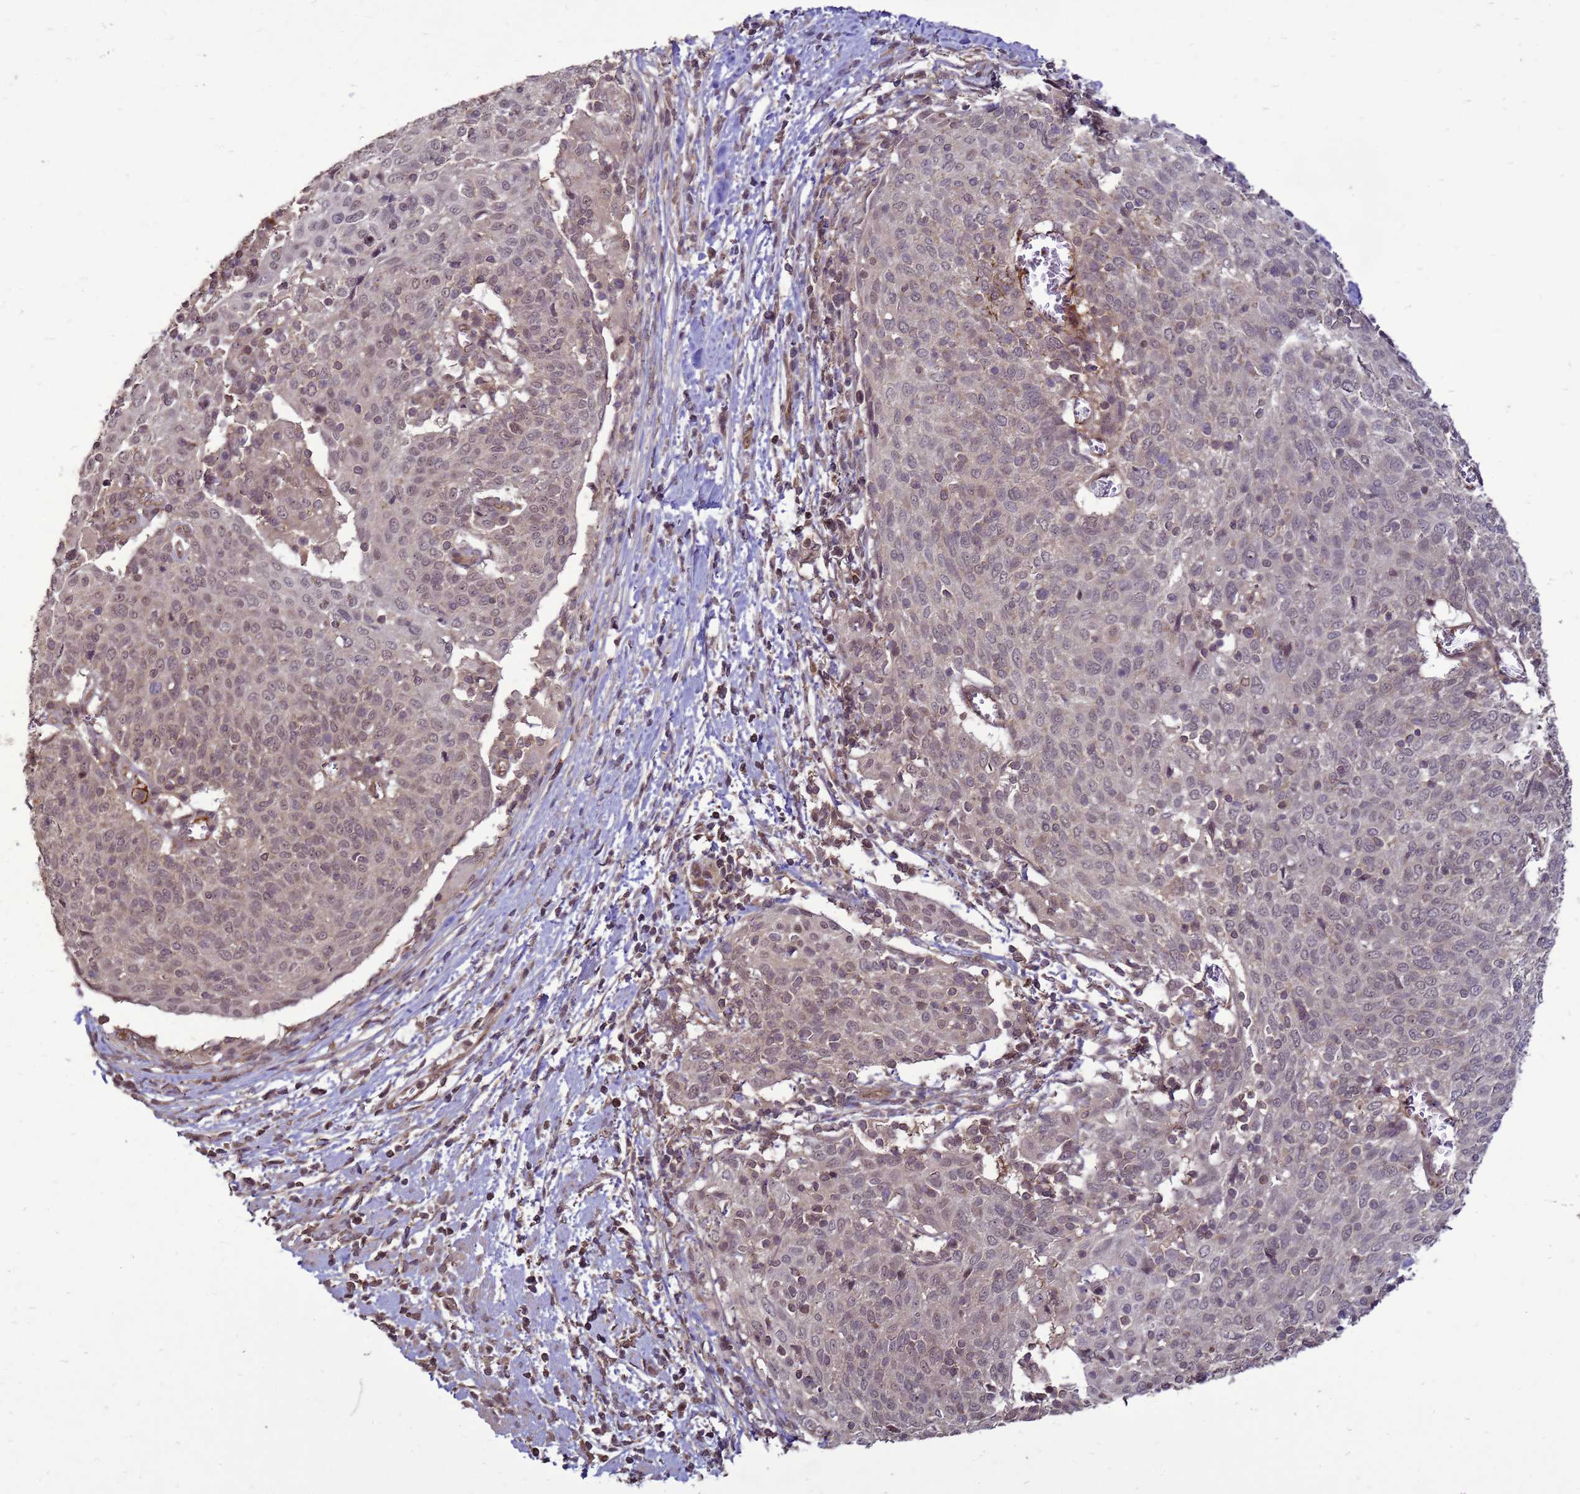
{"staining": {"intensity": "weak", "quantity": "25%-75%", "location": "nuclear"}, "tissue": "cervical cancer", "cell_type": "Tumor cells", "image_type": "cancer", "snomed": [{"axis": "morphology", "description": "Squamous cell carcinoma, NOS"}, {"axis": "topography", "description": "Cervix"}], "caption": "This is an image of immunohistochemistry (IHC) staining of squamous cell carcinoma (cervical), which shows weak positivity in the nuclear of tumor cells.", "gene": "CRBN", "patient": {"sex": "female", "age": 52}}